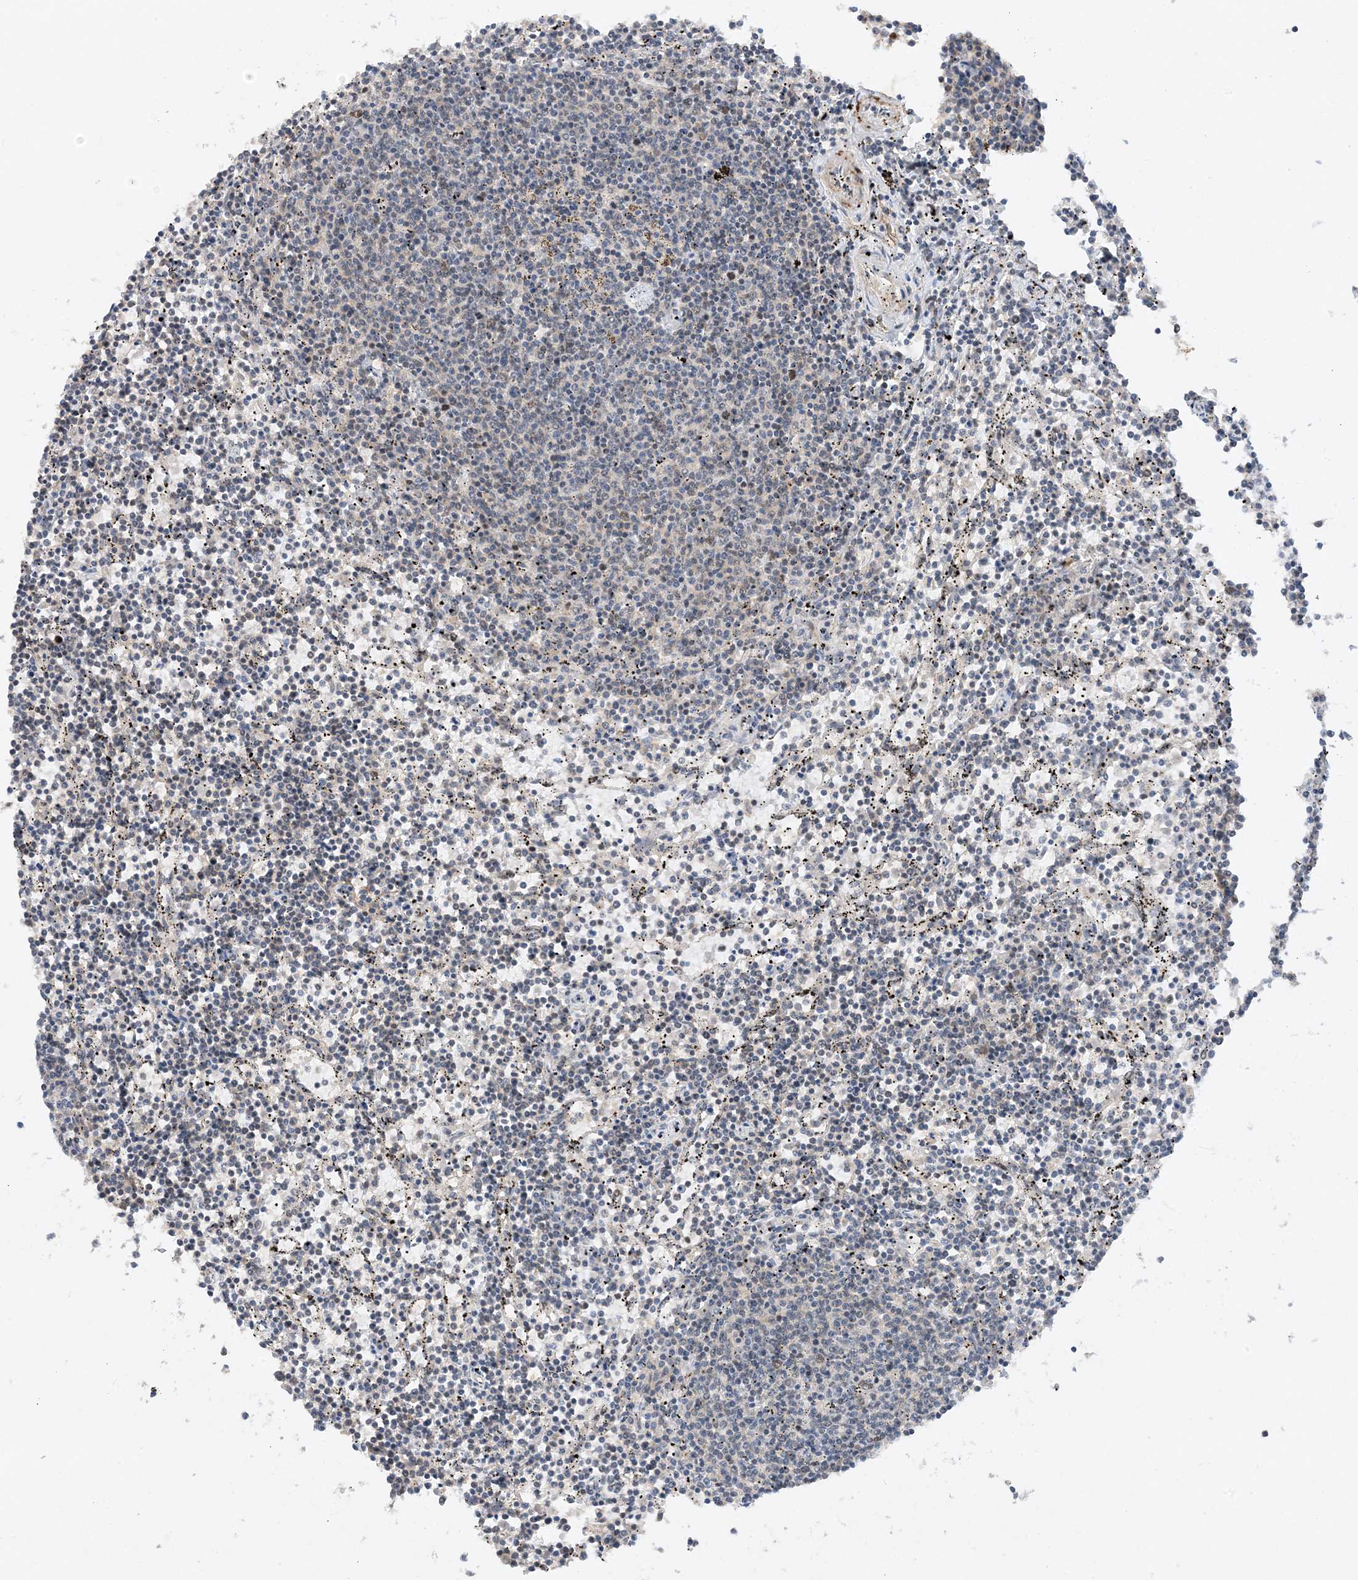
{"staining": {"intensity": "negative", "quantity": "none", "location": "none"}, "tissue": "lymphoma", "cell_type": "Tumor cells", "image_type": "cancer", "snomed": [{"axis": "morphology", "description": "Malignant lymphoma, non-Hodgkin's type, Low grade"}, {"axis": "topography", "description": "Spleen"}], "caption": "DAB immunohistochemical staining of lymphoma shows no significant positivity in tumor cells.", "gene": "MAST3", "patient": {"sex": "female", "age": 50}}